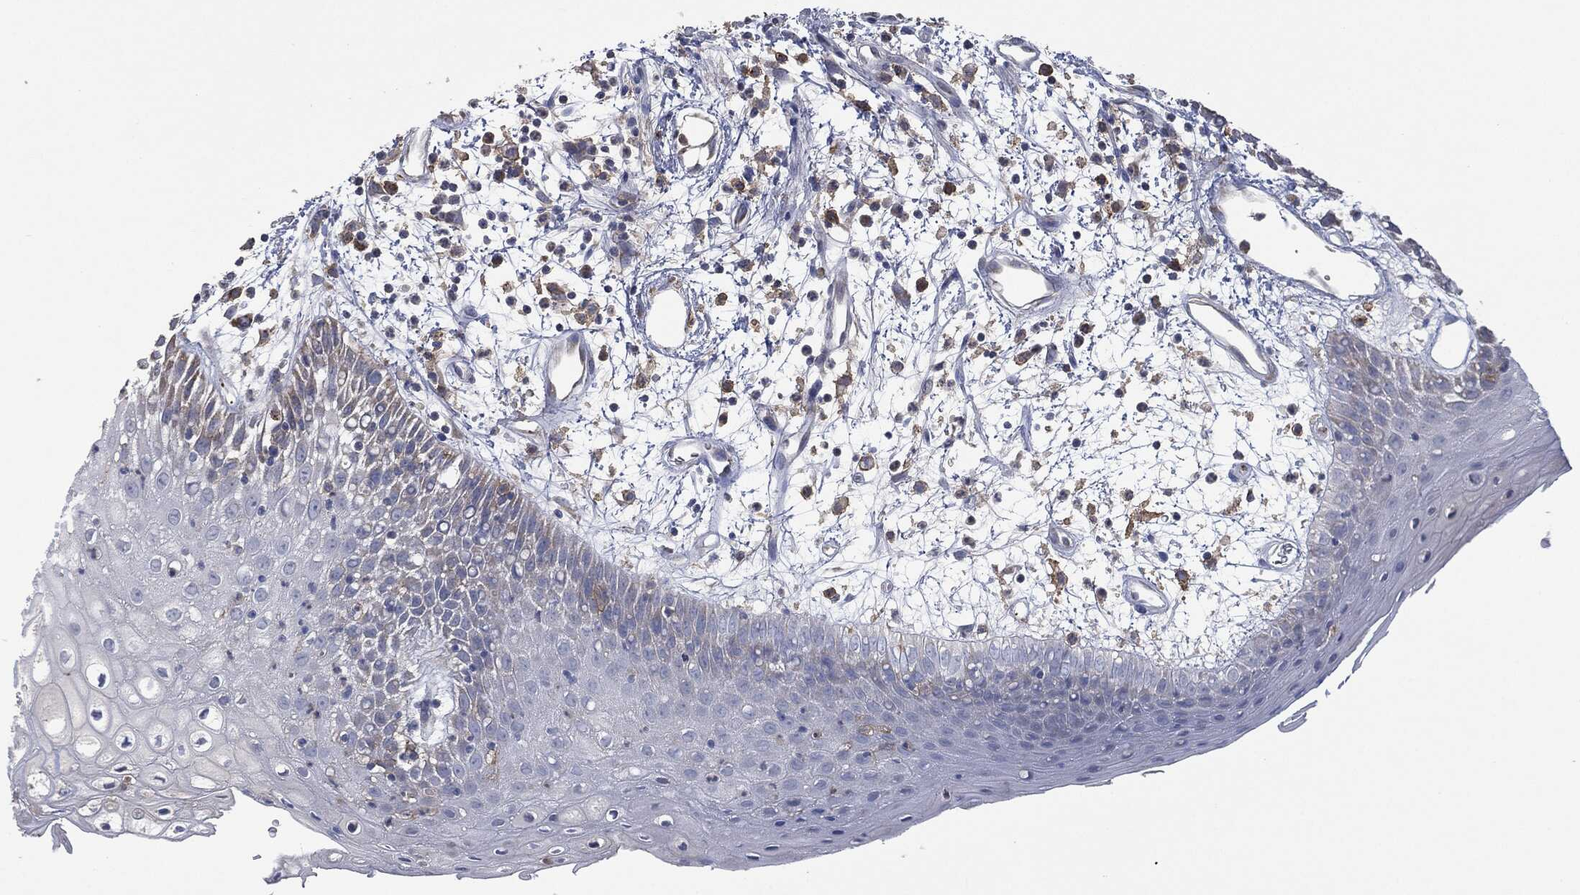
{"staining": {"intensity": "negative", "quantity": "none", "location": "none"}, "tissue": "oral mucosa", "cell_type": "Squamous epithelial cells", "image_type": "normal", "snomed": [{"axis": "morphology", "description": "Normal tissue, NOS"}, {"axis": "morphology", "description": "Squamous cell carcinoma, NOS"}, {"axis": "topography", "description": "Skeletal muscle"}, {"axis": "topography", "description": "Oral tissue"}, {"axis": "topography", "description": "Head-Neck"}], "caption": "Immunohistochemistry (IHC) of normal human oral mucosa reveals no staining in squamous epithelial cells.", "gene": "CD33", "patient": {"sex": "female", "age": 84}}